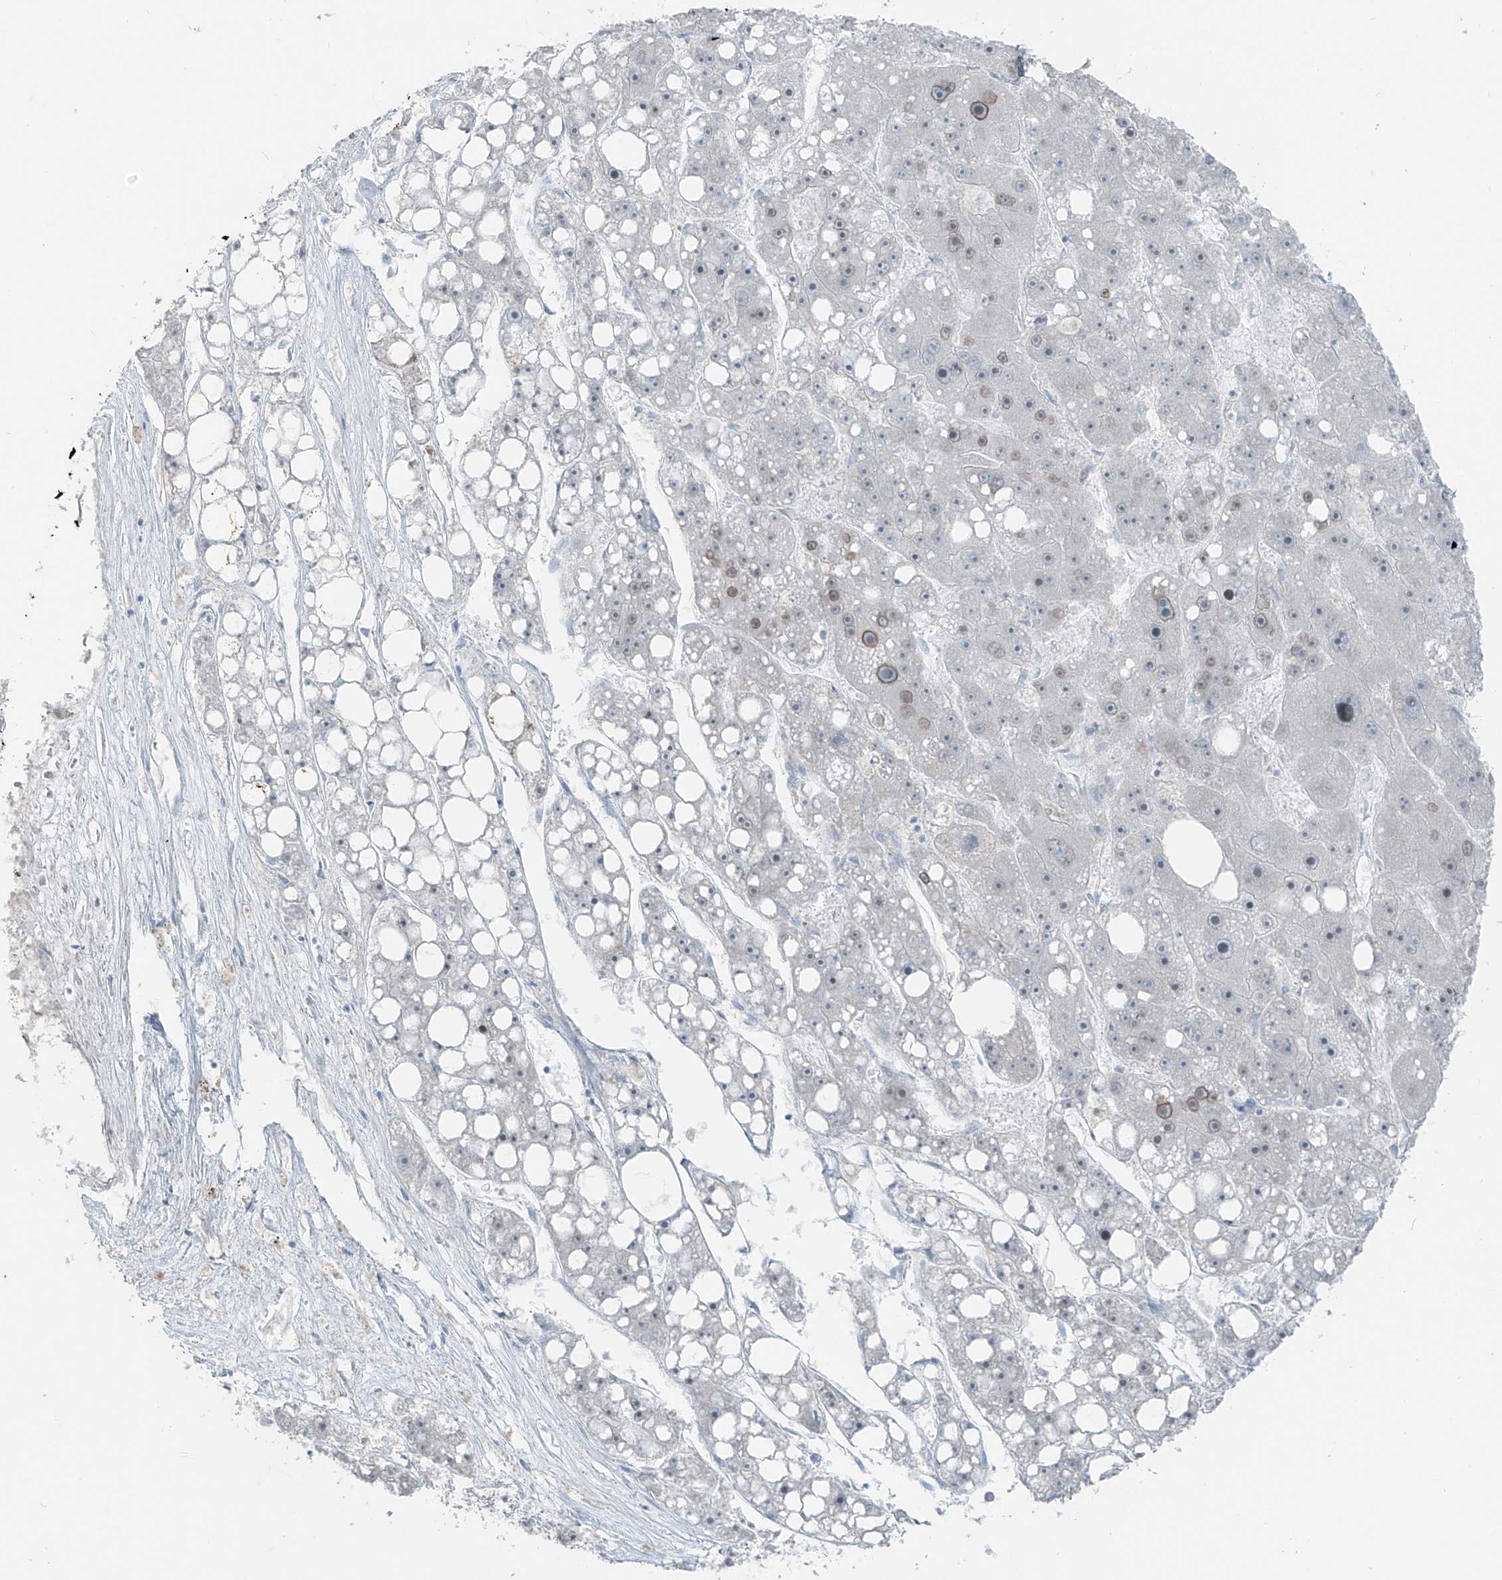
{"staining": {"intensity": "moderate", "quantity": "<25%", "location": "cytoplasmic/membranous,nuclear"}, "tissue": "liver cancer", "cell_type": "Tumor cells", "image_type": "cancer", "snomed": [{"axis": "morphology", "description": "Carcinoma, Hepatocellular, NOS"}, {"axis": "topography", "description": "Liver"}], "caption": "Liver cancer stained with IHC exhibits moderate cytoplasmic/membranous and nuclear positivity in about <25% of tumor cells.", "gene": "PRDM6", "patient": {"sex": "female", "age": 61}}